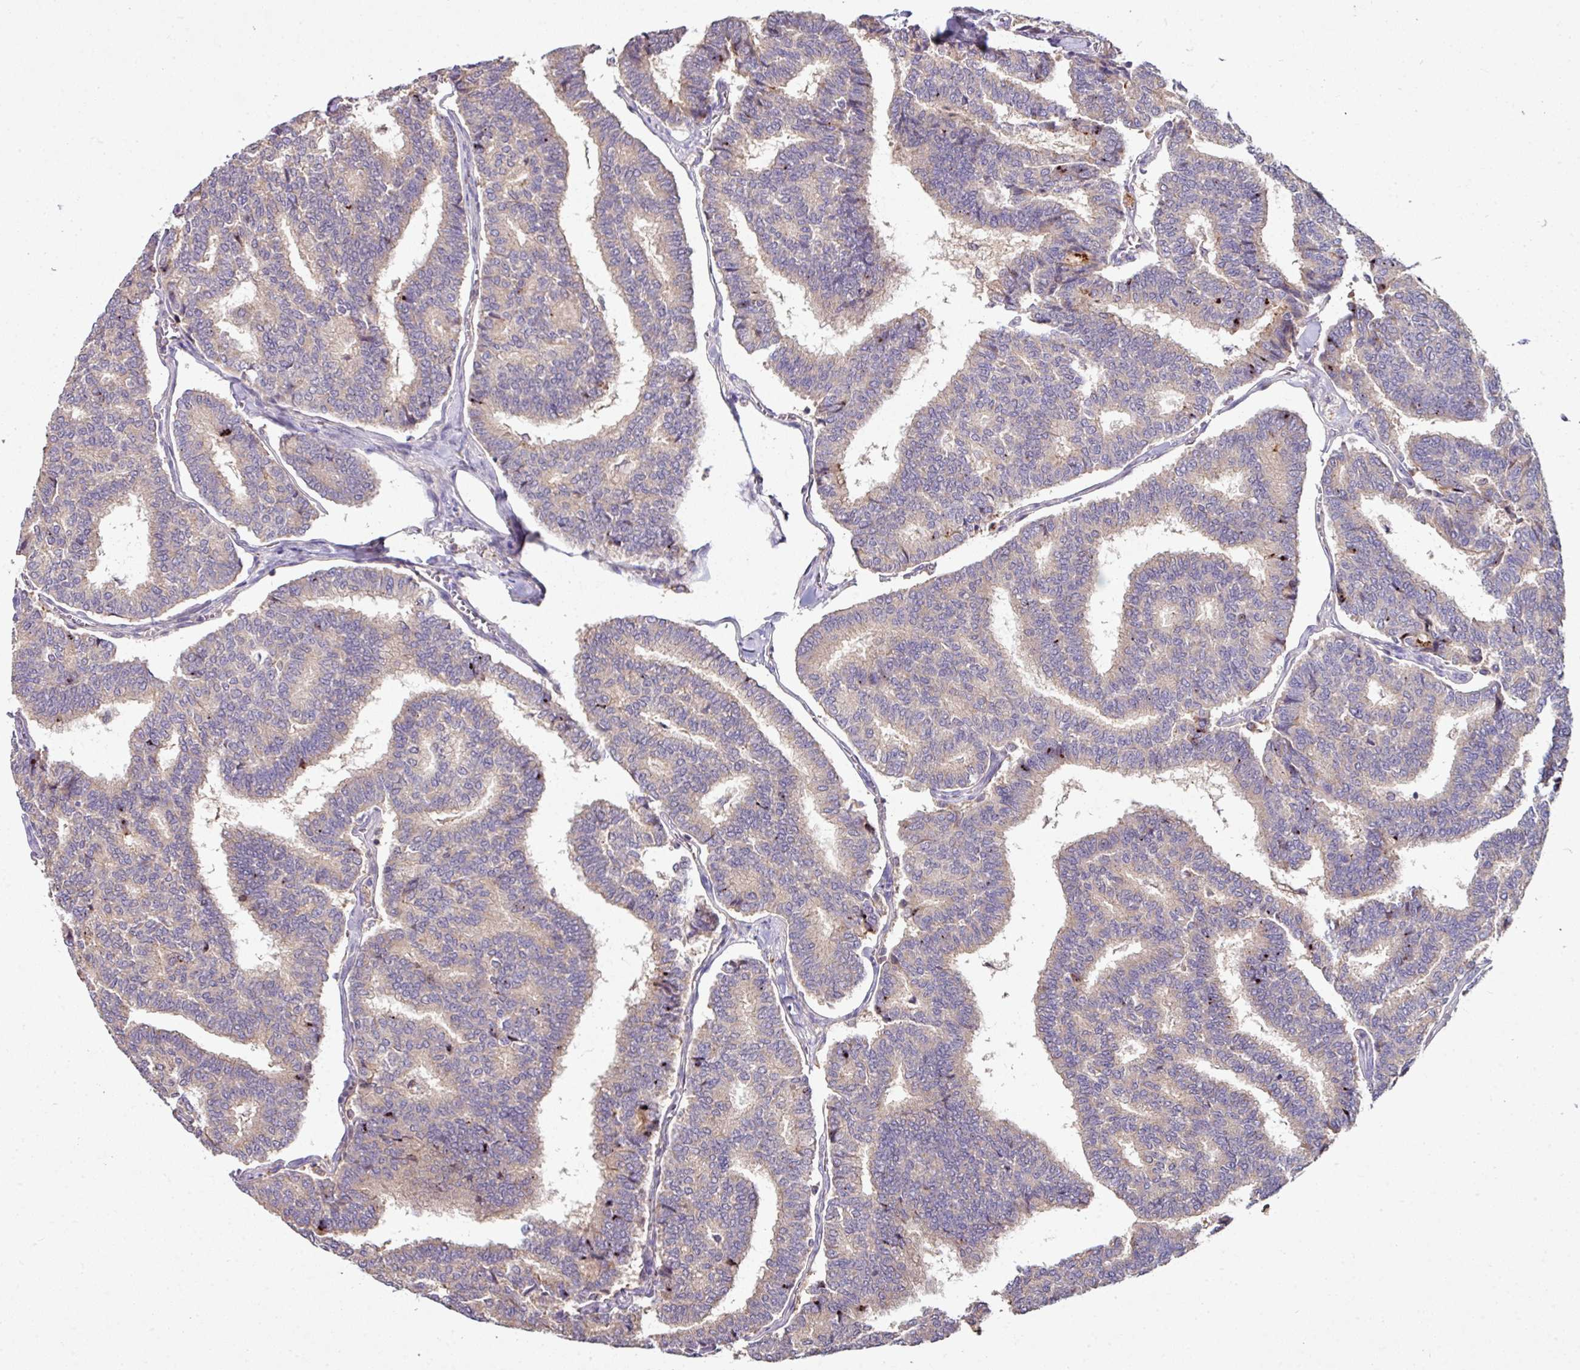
{"staining": {"intensity": "weak", "quantity": "<25%", "location": "cytoplasmic/membranous"}, "tissue": "thyroid cancer", "cell_type": "Tumor cells", "image_type": "cancer", "snomed": [{"axis": "morphology", "description": "Papillary adenocarcinoma, NOS"}, {"axis": "topography", "description": "Thyroid gland"}], "caption": "Protein analysis of thyroid papillary adenocarcinoma shows no significant positivity in tumor cells.", "gene": "AEBP2", "patient": {"sex": "female", "age": 35}}